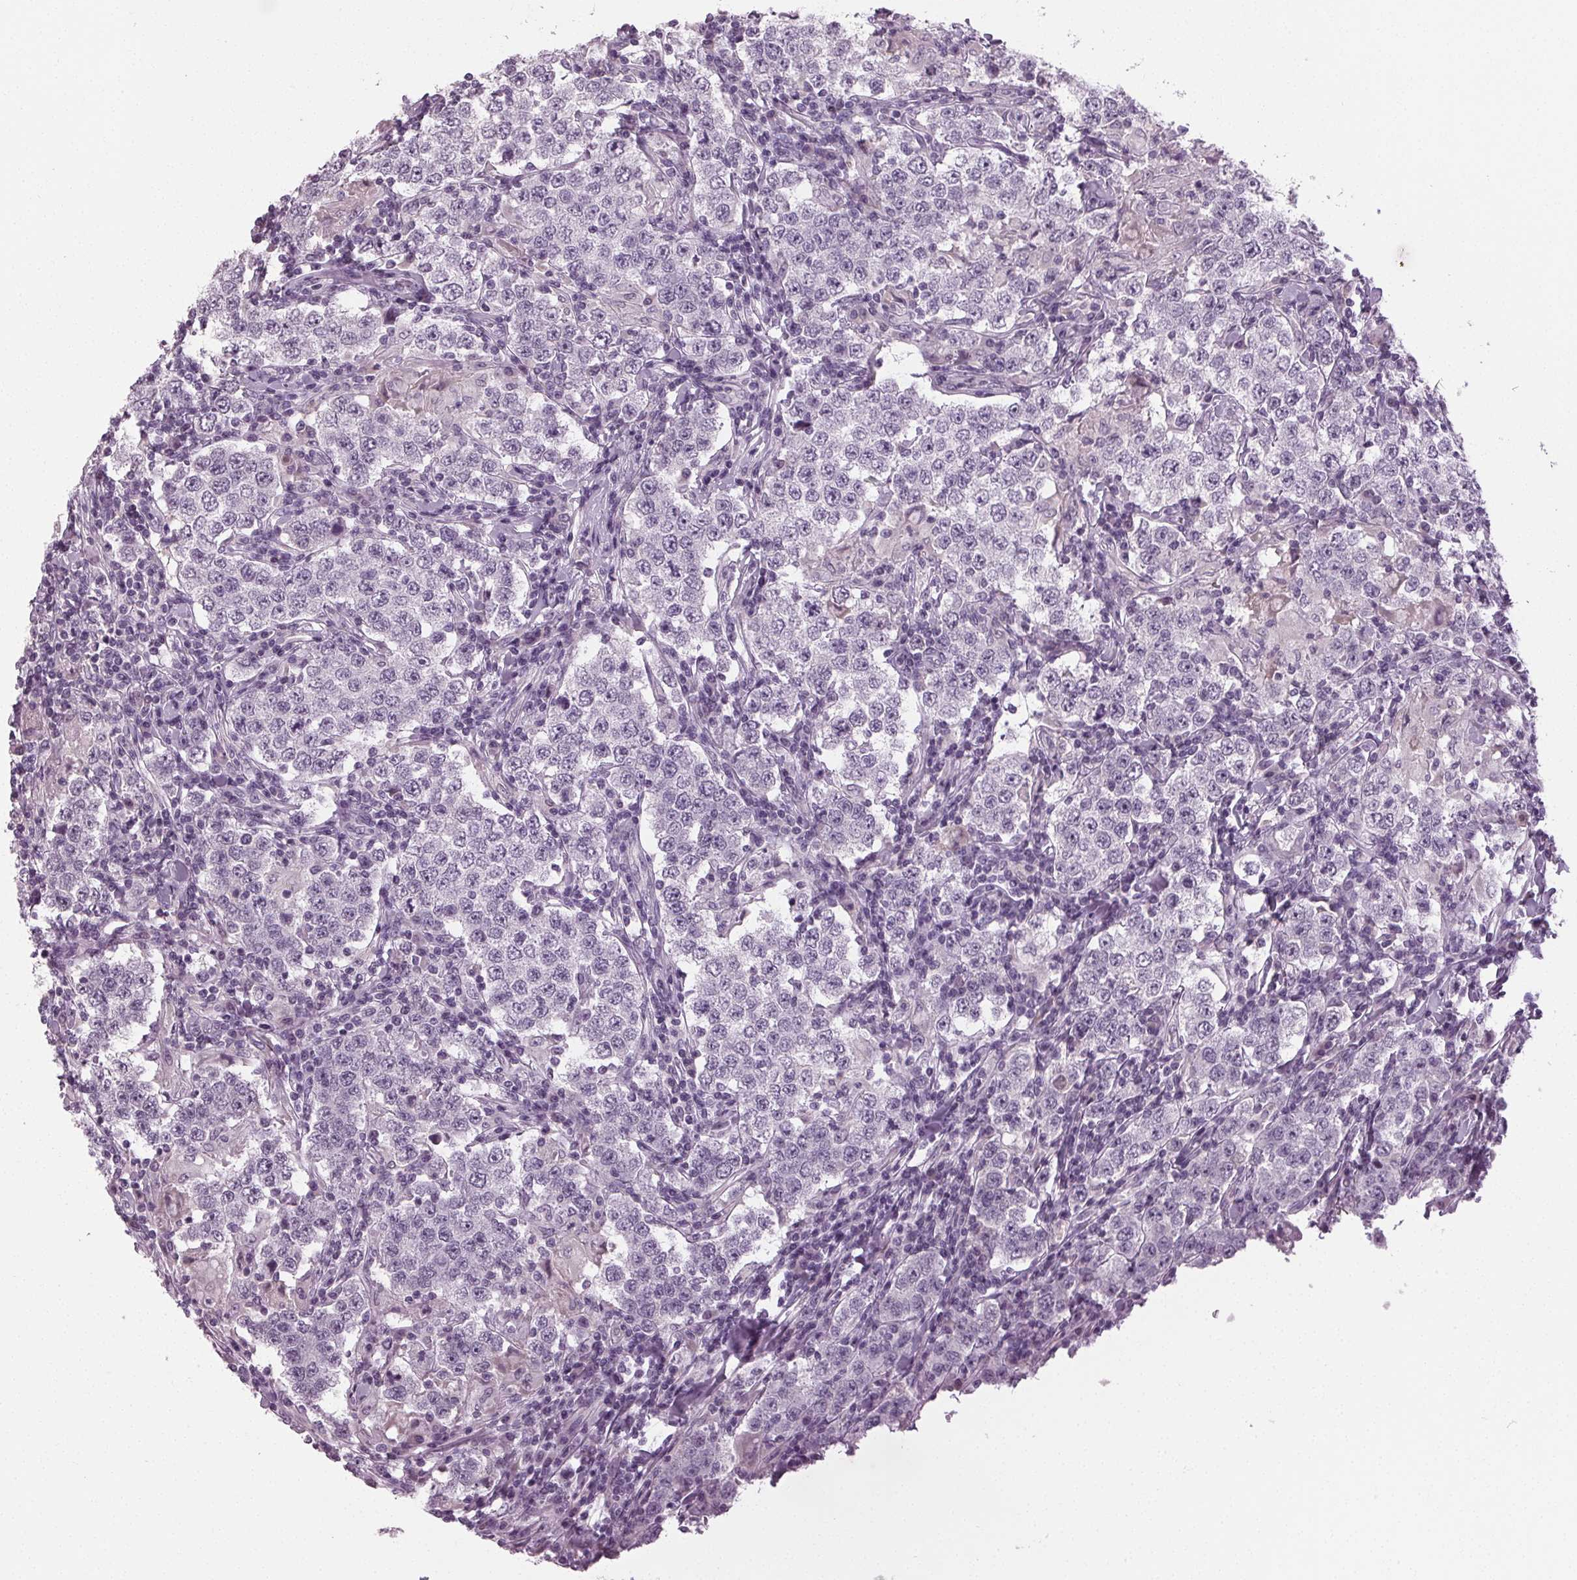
{"staining": {"intensity": "negative", "quantity": "none", "location": "none"}, "tissue": "testis cancer", "cell_type": "Tumor cells", "image_type": "cancer", "snomed": [{"axis": "morphology", "description": "Seminoma, NOS"}, {"axis": "morphology", "description": "Carcinoma, Embryonal, NOS"}, {"axis": "topography", "description": "Testis"}], "caption": "Immunohistochemical staining of human testis cancer (seminoma) reveals no significant expression in tumor cells.", "gene": "DNAH12", "patient": {"sex": "male", "age": 41}}